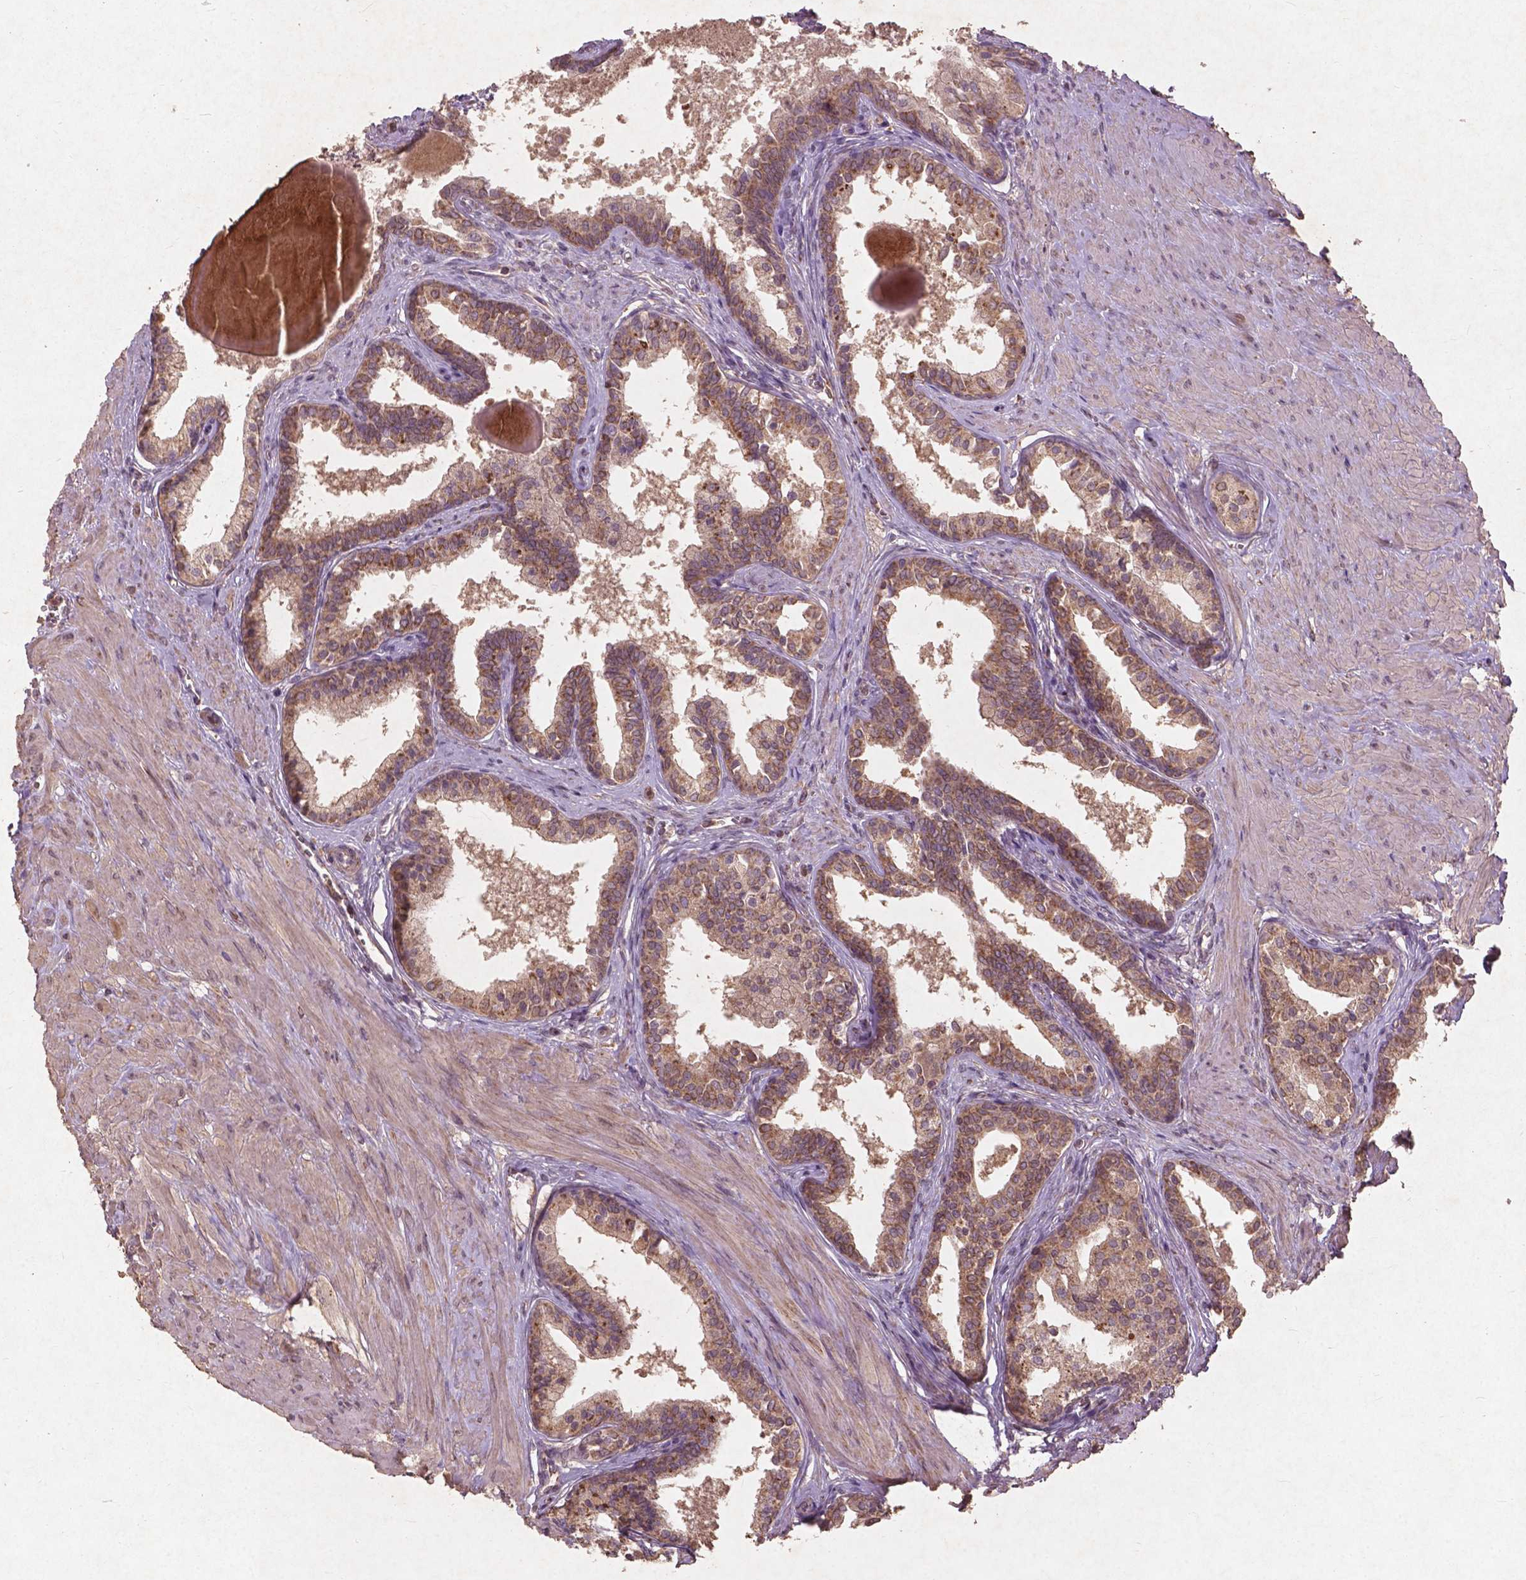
{"staining": {"intensity": "moderate", "quantity": ">75%", "location": "cytoplasmic/membranous"}, "tissue": "prostate", "cell_type": "Glandular cells", "image_type": "normal", "snomed": [{"axis": "morphology", "description": "Normal tissue, NOS"}, {"axis": "topography", "description": "Prostate"}], "caption": "Moderate cytoplasmic/membranous positivity for a protein is identified in about >75% of glandular cells of benign prostate using IHC.", "gene": "ST6GALNAC5", "patient": {"sex": "male", "age": 61}}